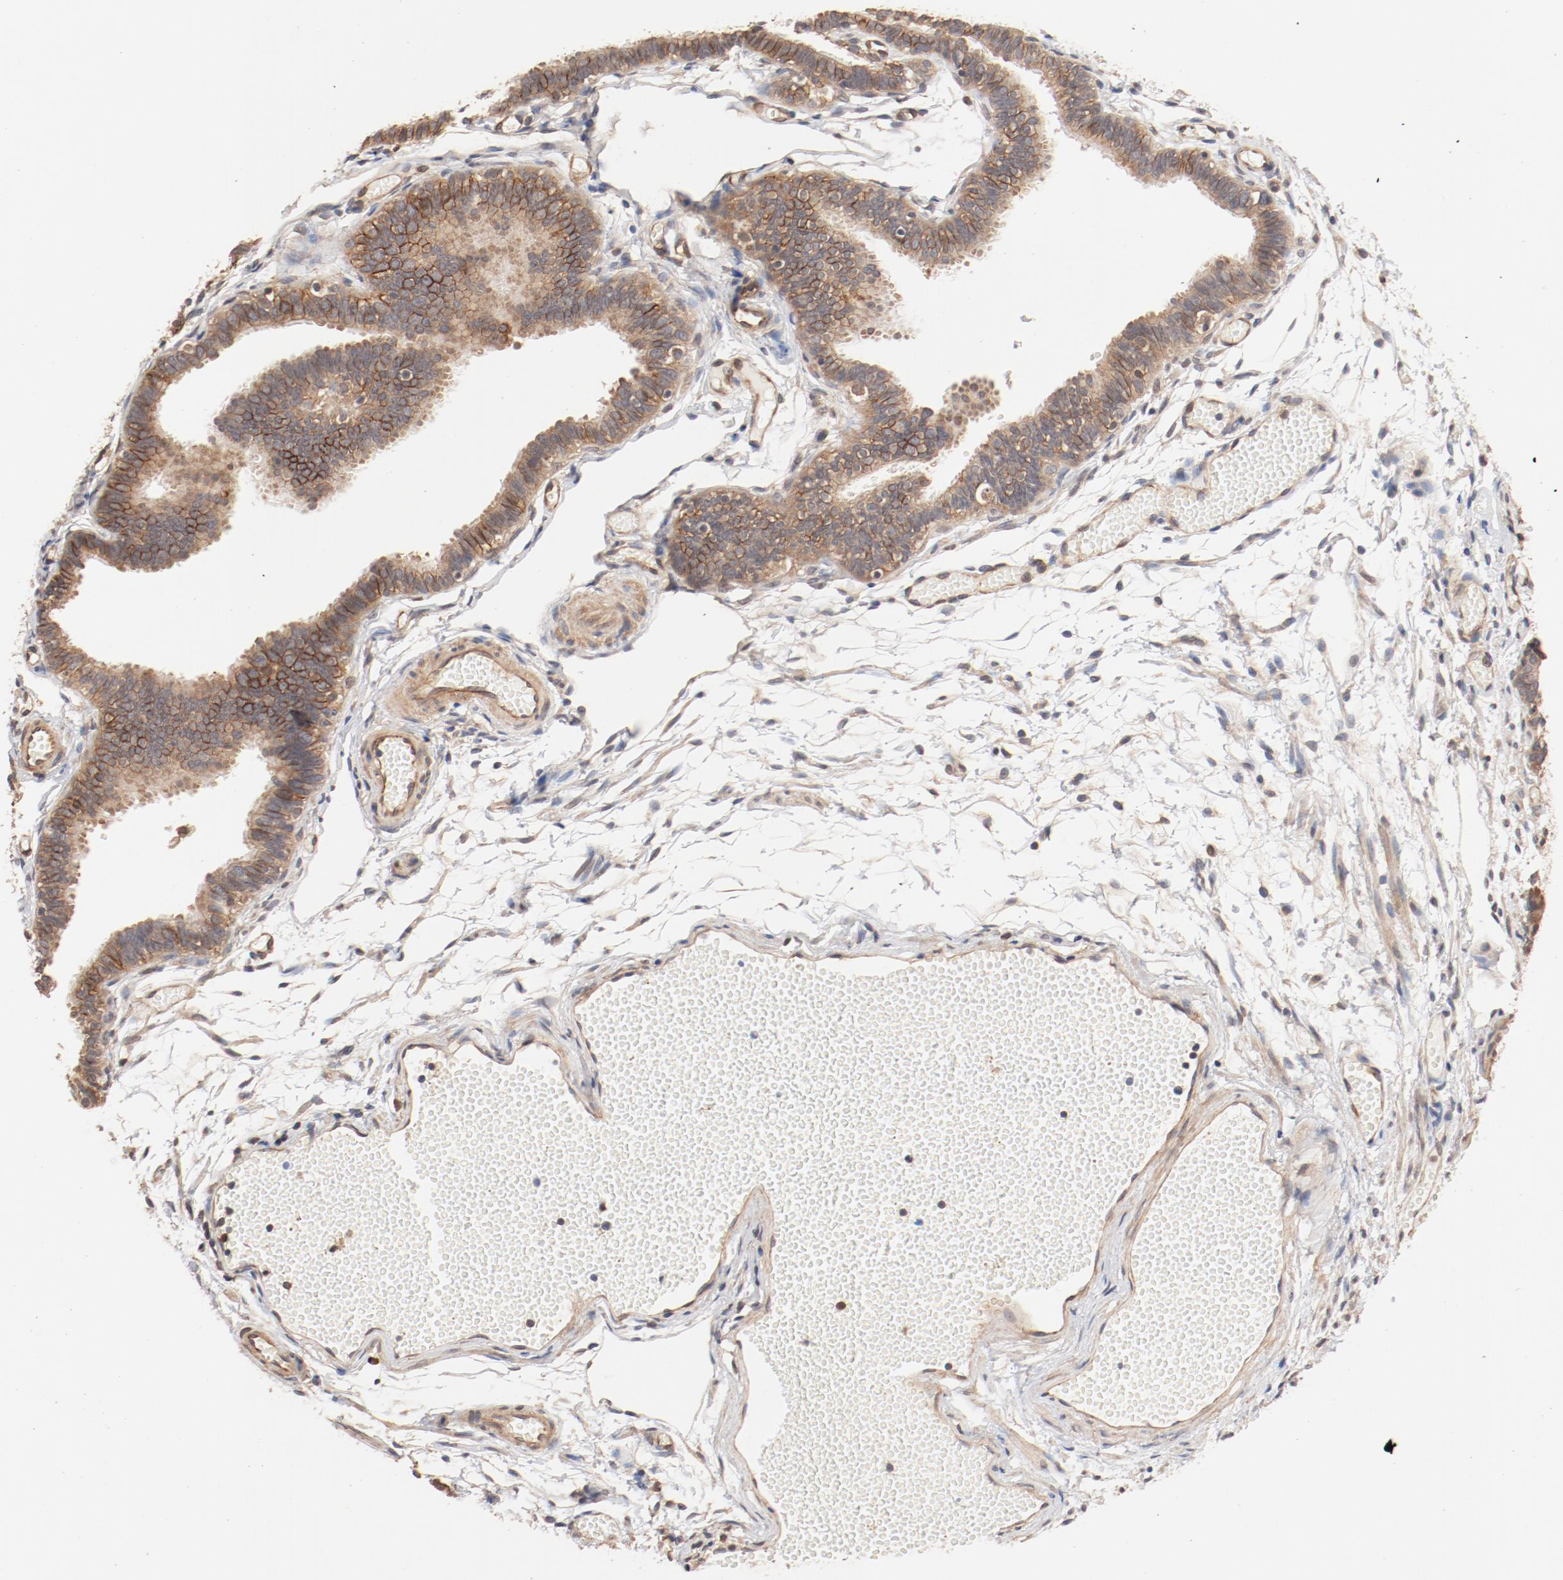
{"staining": {"intensity": "moderate", "quantity": ">75%", "location": "cytoplasmic/membranous"}, "tissue": "fallopian tube", "cell_type": "Glandular cells", "image_type": "normal", "snomed": [{"axis": "morphology", "description": "Normal tissue, NOS"}, {"axis": "topography", "description": "Fallopian tube"}], "caption": "Protein analysis of unremarkable fallopian tube displays moderate cytoplasmic/membranous expression in approximately >75% of glandular cells. (IHC, brightfield microscopy, high magnification).", "gene": "UBE2J1", "patient": {"sex": "female", "age": 29}}